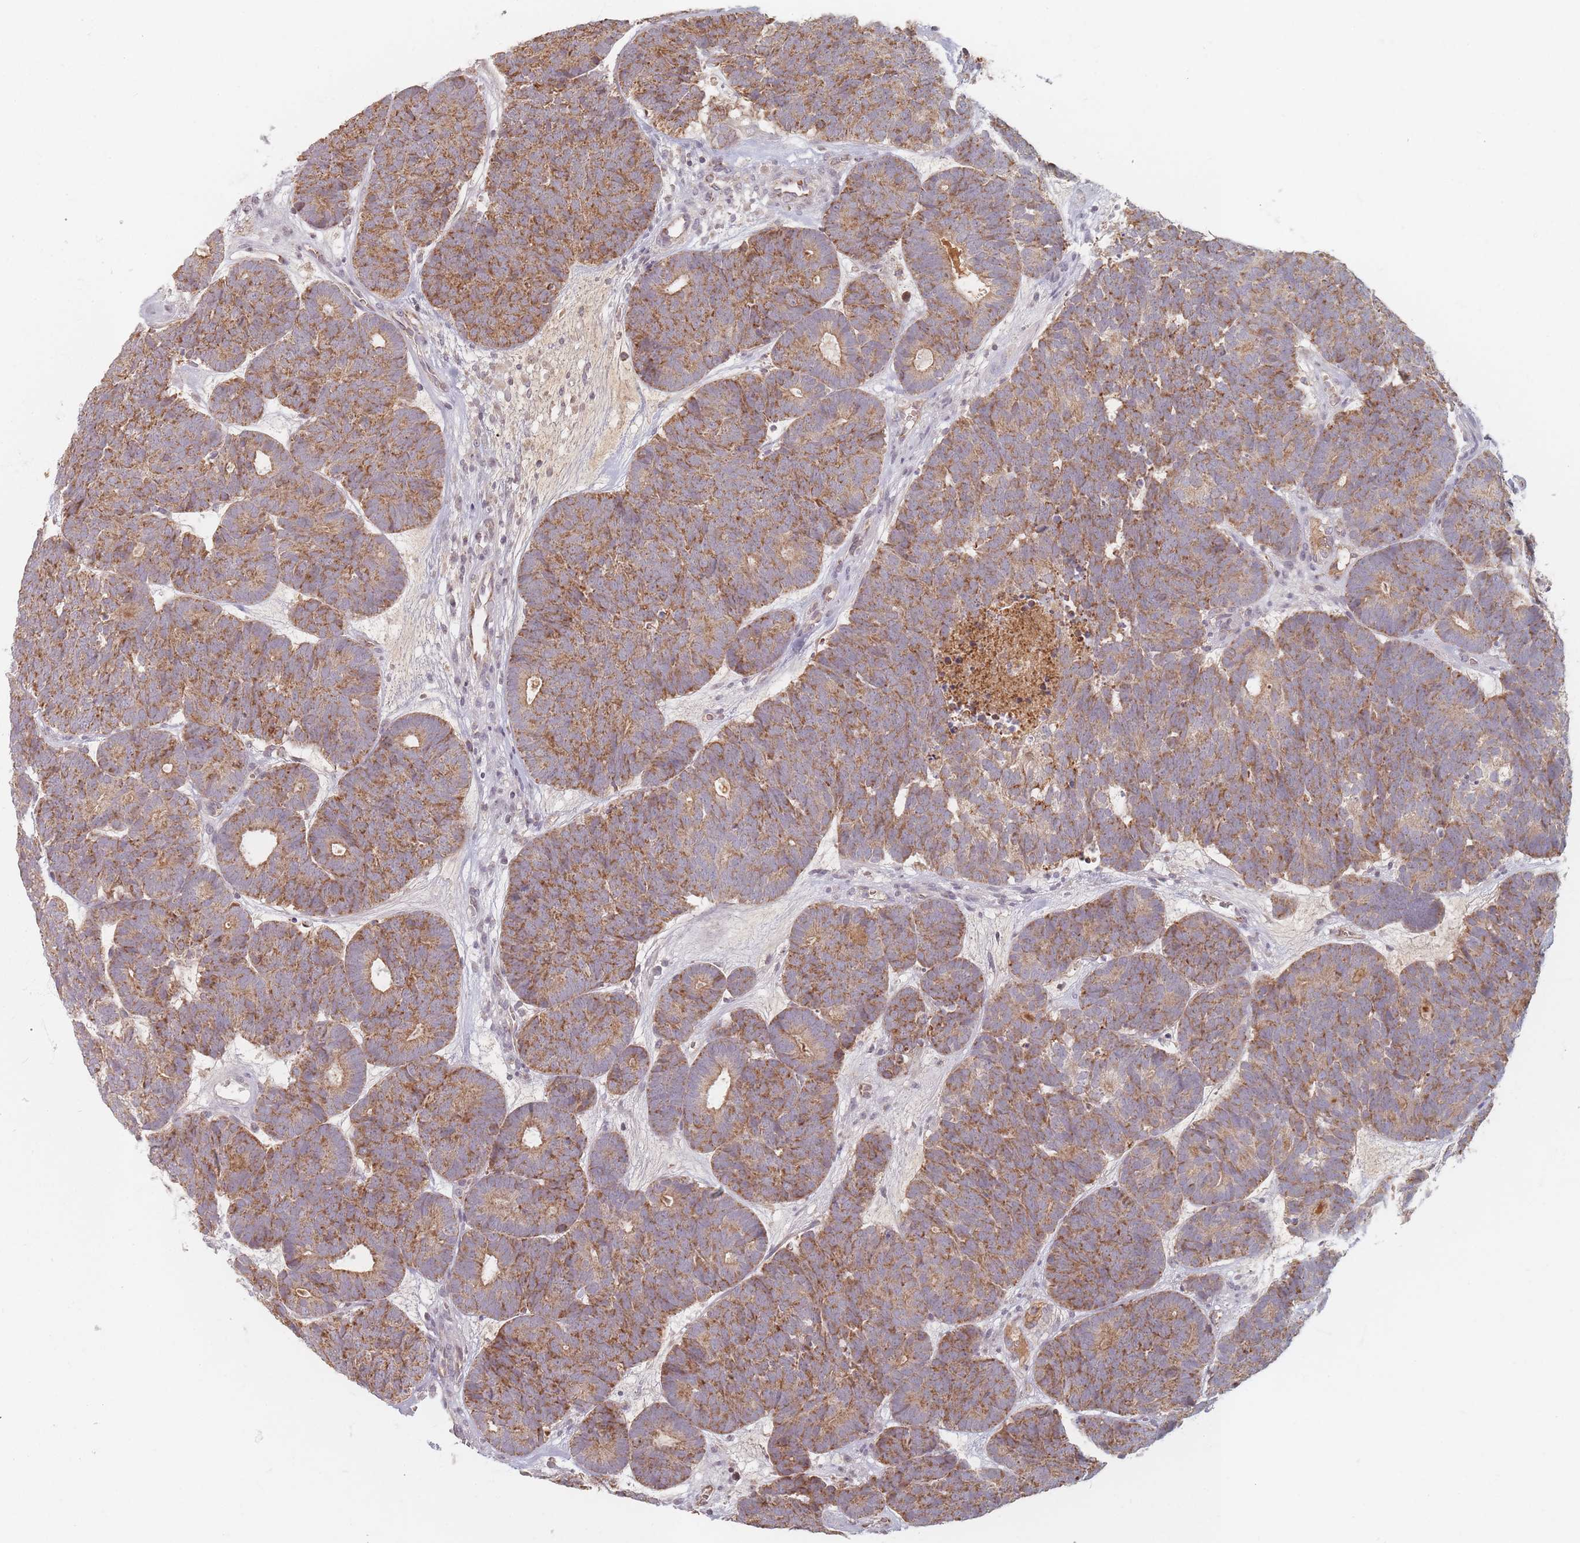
{"staining": {"intensity": "moderate", "quantity": ">75%", "location": "cytoplasmic/membranous"}, "tissue": "head and neck cancer", "cell_type": "Tumor cells", "image_type": "cancer", "snomed": [{"axis": "morphology", "description": "Adenocarcinoma, NOS"}, {"axis": "topography", "description": "Head-Neck"}], "caption": "The histopathology image exhibits staining of adenocarcinoma (head and neck), revealing moderate cytoplasmic/membranous protein staining (brown color) within tumor cells. (DAB (3,3'-diaminobenzidine) IHC with brightfield microscopy, high magnification).", "gene": "OR2M4", "patient": {"sex": "female", "age": 81}}